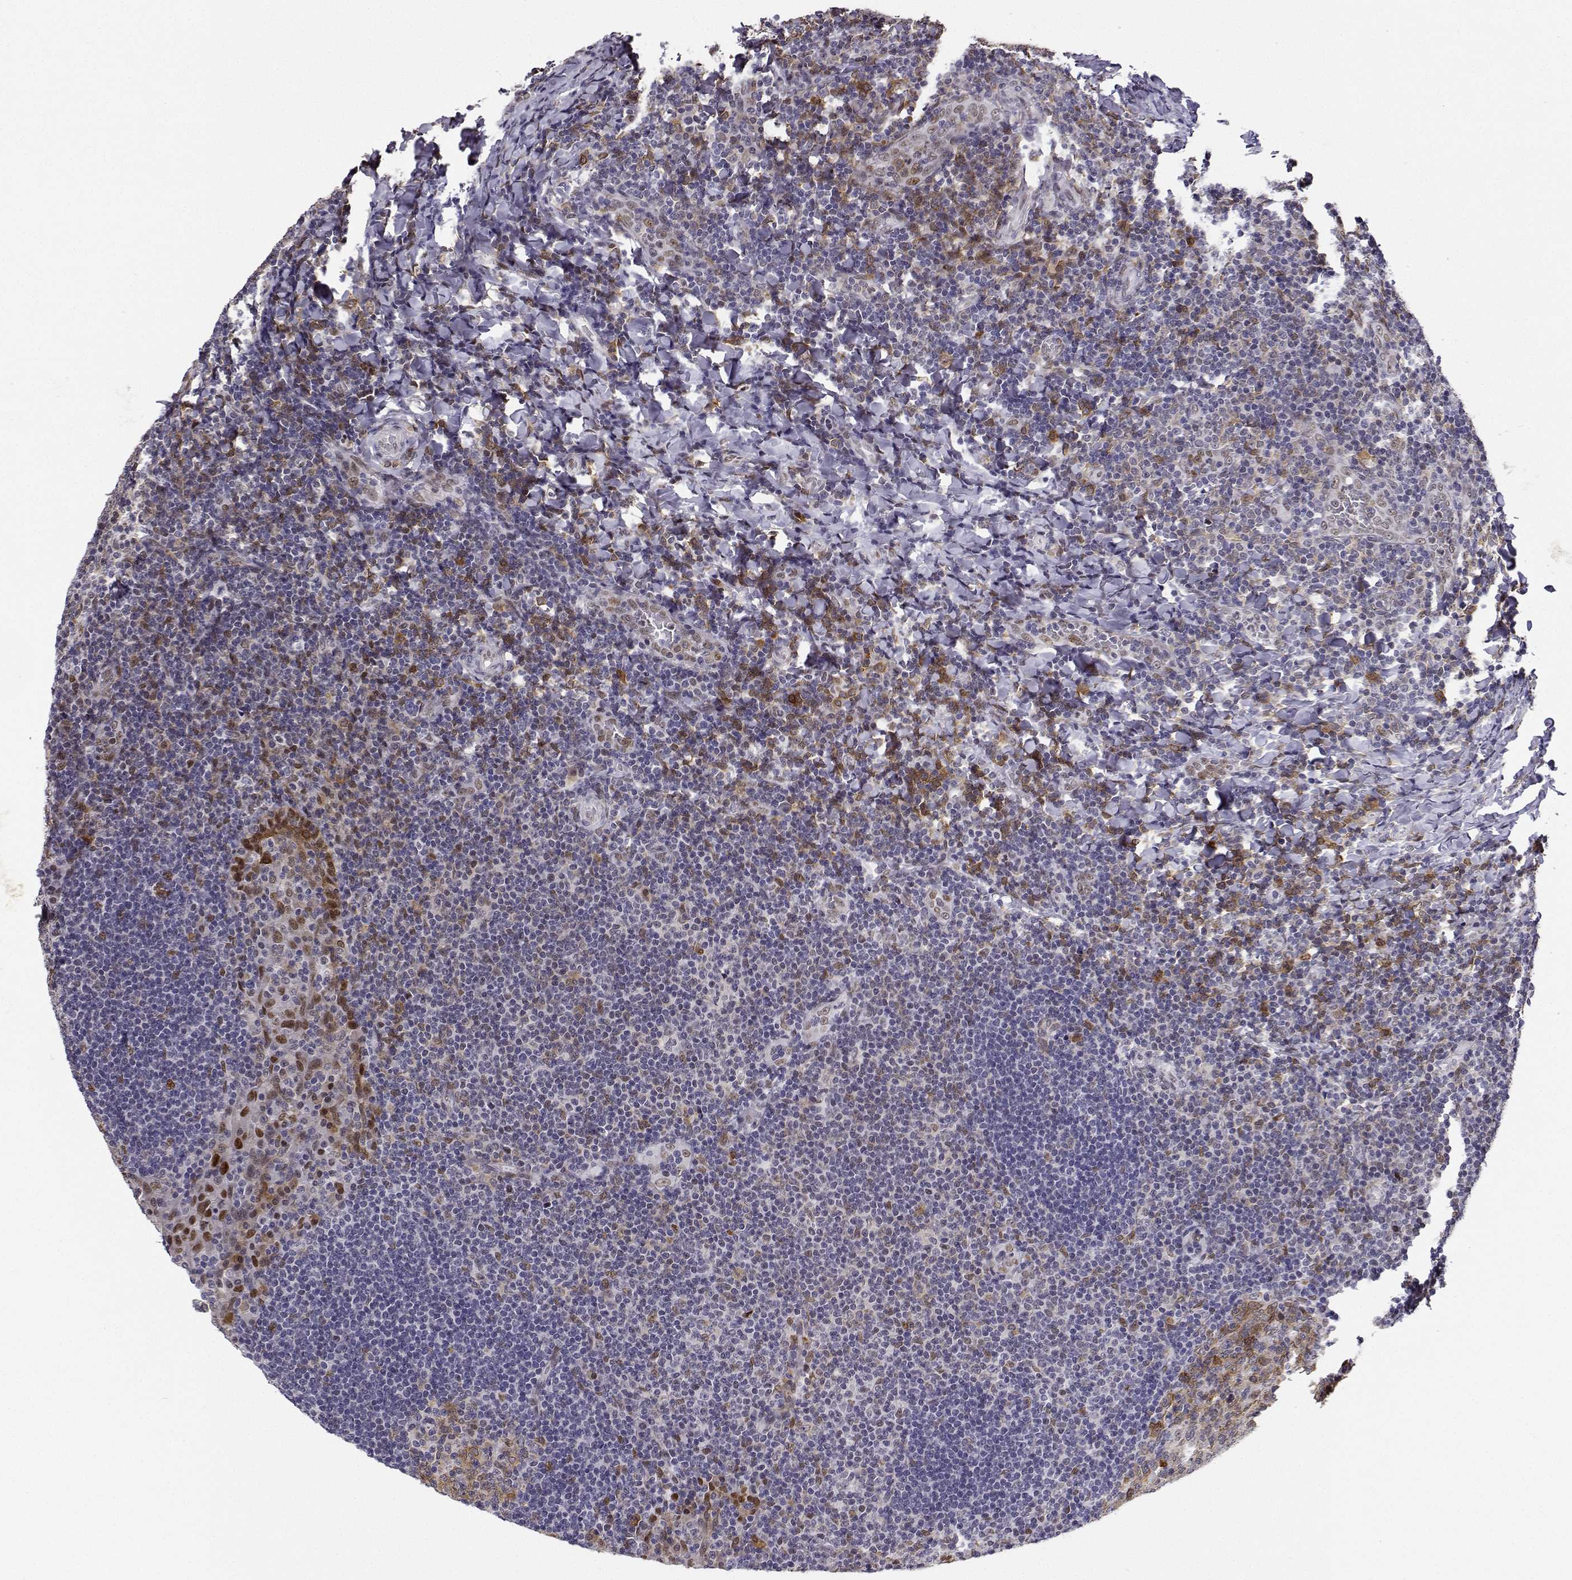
{"staining": {"intensity": "moderate", "quantity": "25%-75%", "location": "nuclear"}, "tissue": "tonsil", "cell_type": "Germinal center cells", "image_type": "normal", "snomed": [{"axis": "morphology", "description": "Normal tissue, NOS"}, {"axis": "topography", "description": "Tonsil"}], "caption": "DAB (3,3'-diaminobenzidine) immunohistochemical staining of normal human tonsil exhibits moderate nuclear protein expression in about 25%-75% of germinal center cells. Immunohistochemistry stains the protein of interest in brown and the nuclei are stained blue.", "gene": "PHGDH", "patient": {"sex": "male", "age": 17}}